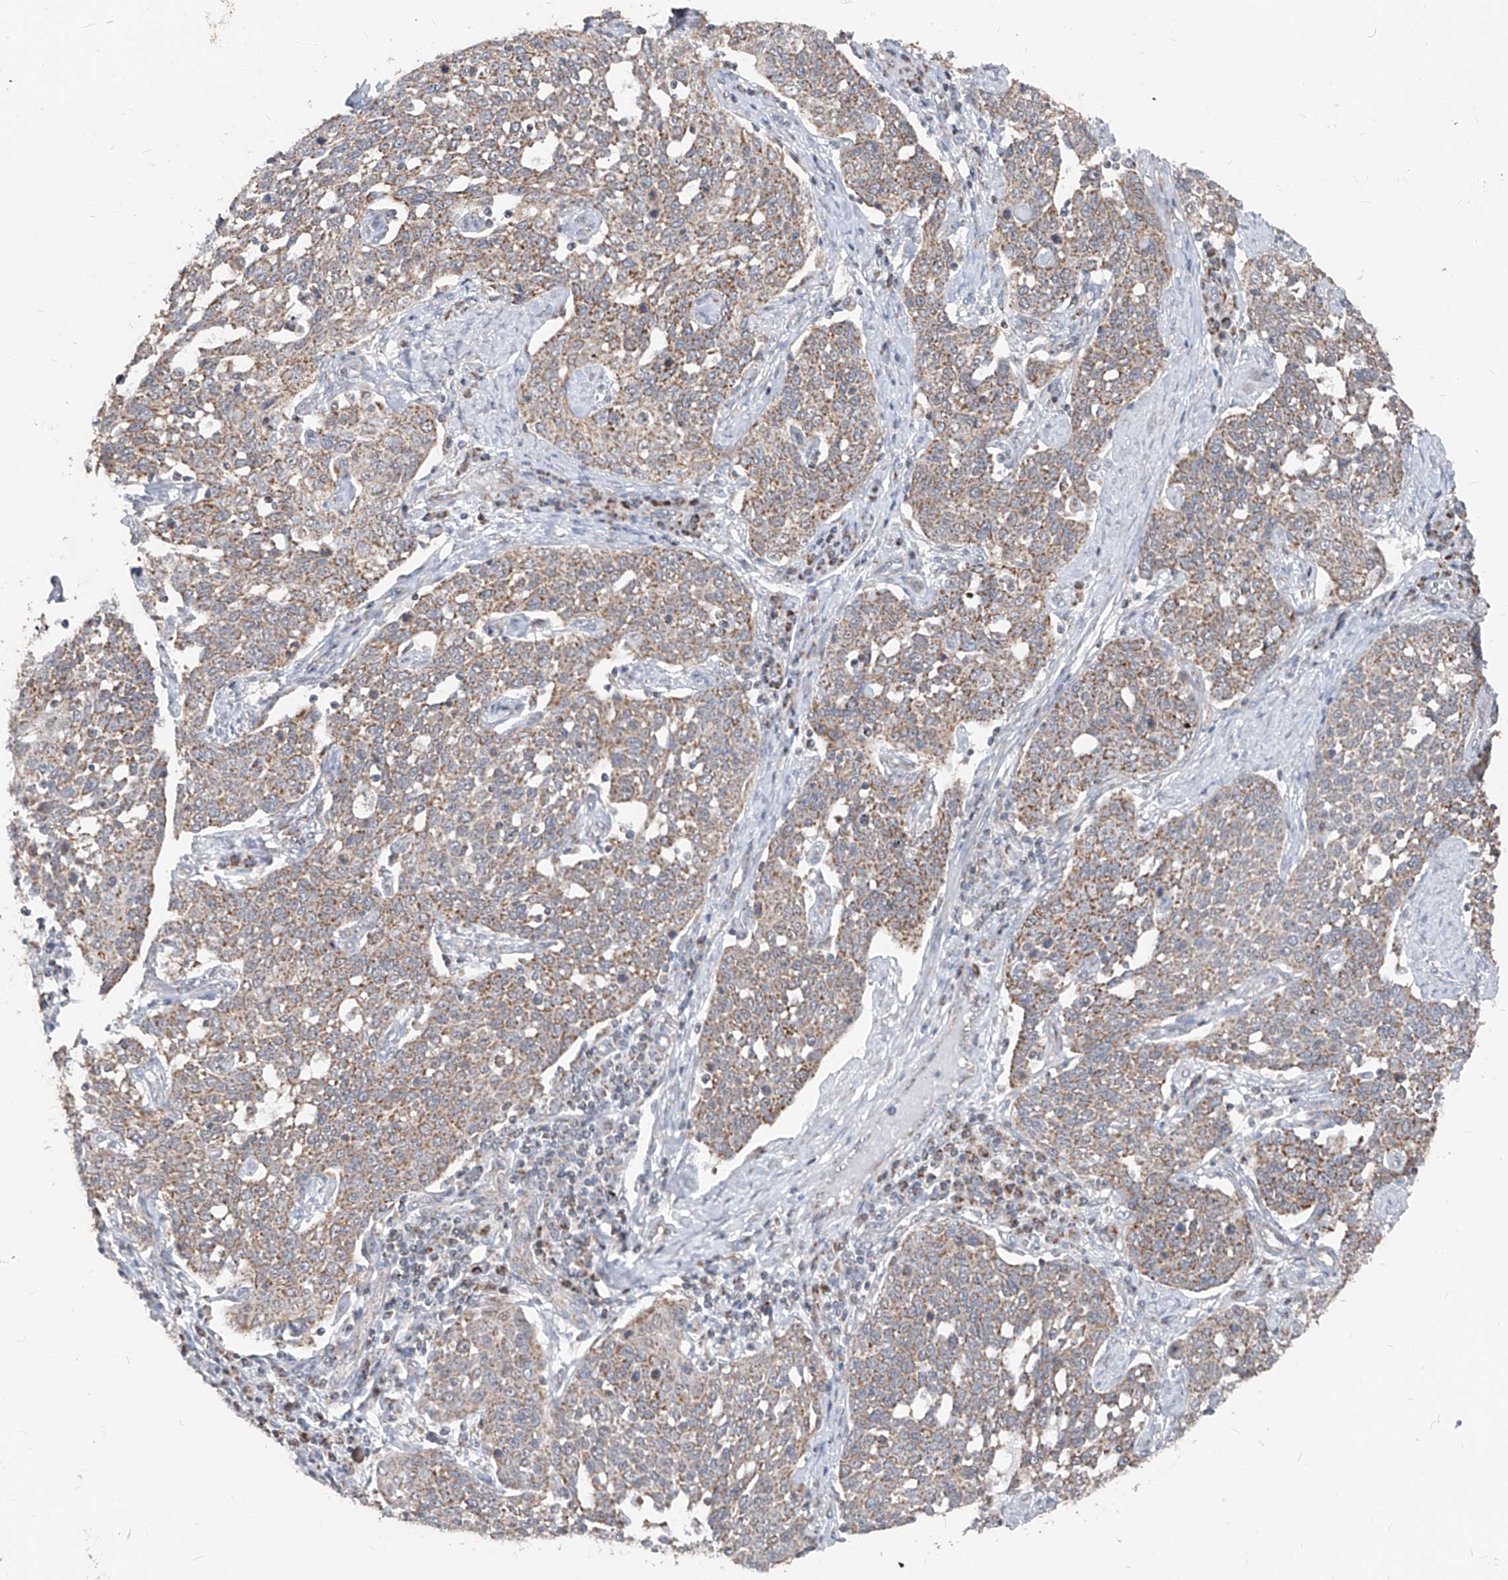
{"staining": {"intensity": "weak", "quantity": ">75%", "location": "cytoplasmic/membranous"}, "tissue": "cervical cancer", "cell_type": "Tumor cells", "image_type": "cancer", "snomed": [{"axis": "morphology", "description": "Squamous cell carcinoma, NOS"}, {"axis": "topography", "description": "Cervix"}], "caption": "High-magnification brightfield microscopy of cervical cancer (squamous cell carcinoma) stained with DAB (3,3'-diaminobenzidine) (brown) and counterstained with hematoxylin (blue). tumor cells exhibit weak cytoplasmic/membranous positivity is appreciated in approximately>75% of cells. (Brightfield microscopy of DAB IHC at high magnification).", "gene": "NDUFB3", "patient": {"sex": "female", "age": 34}}